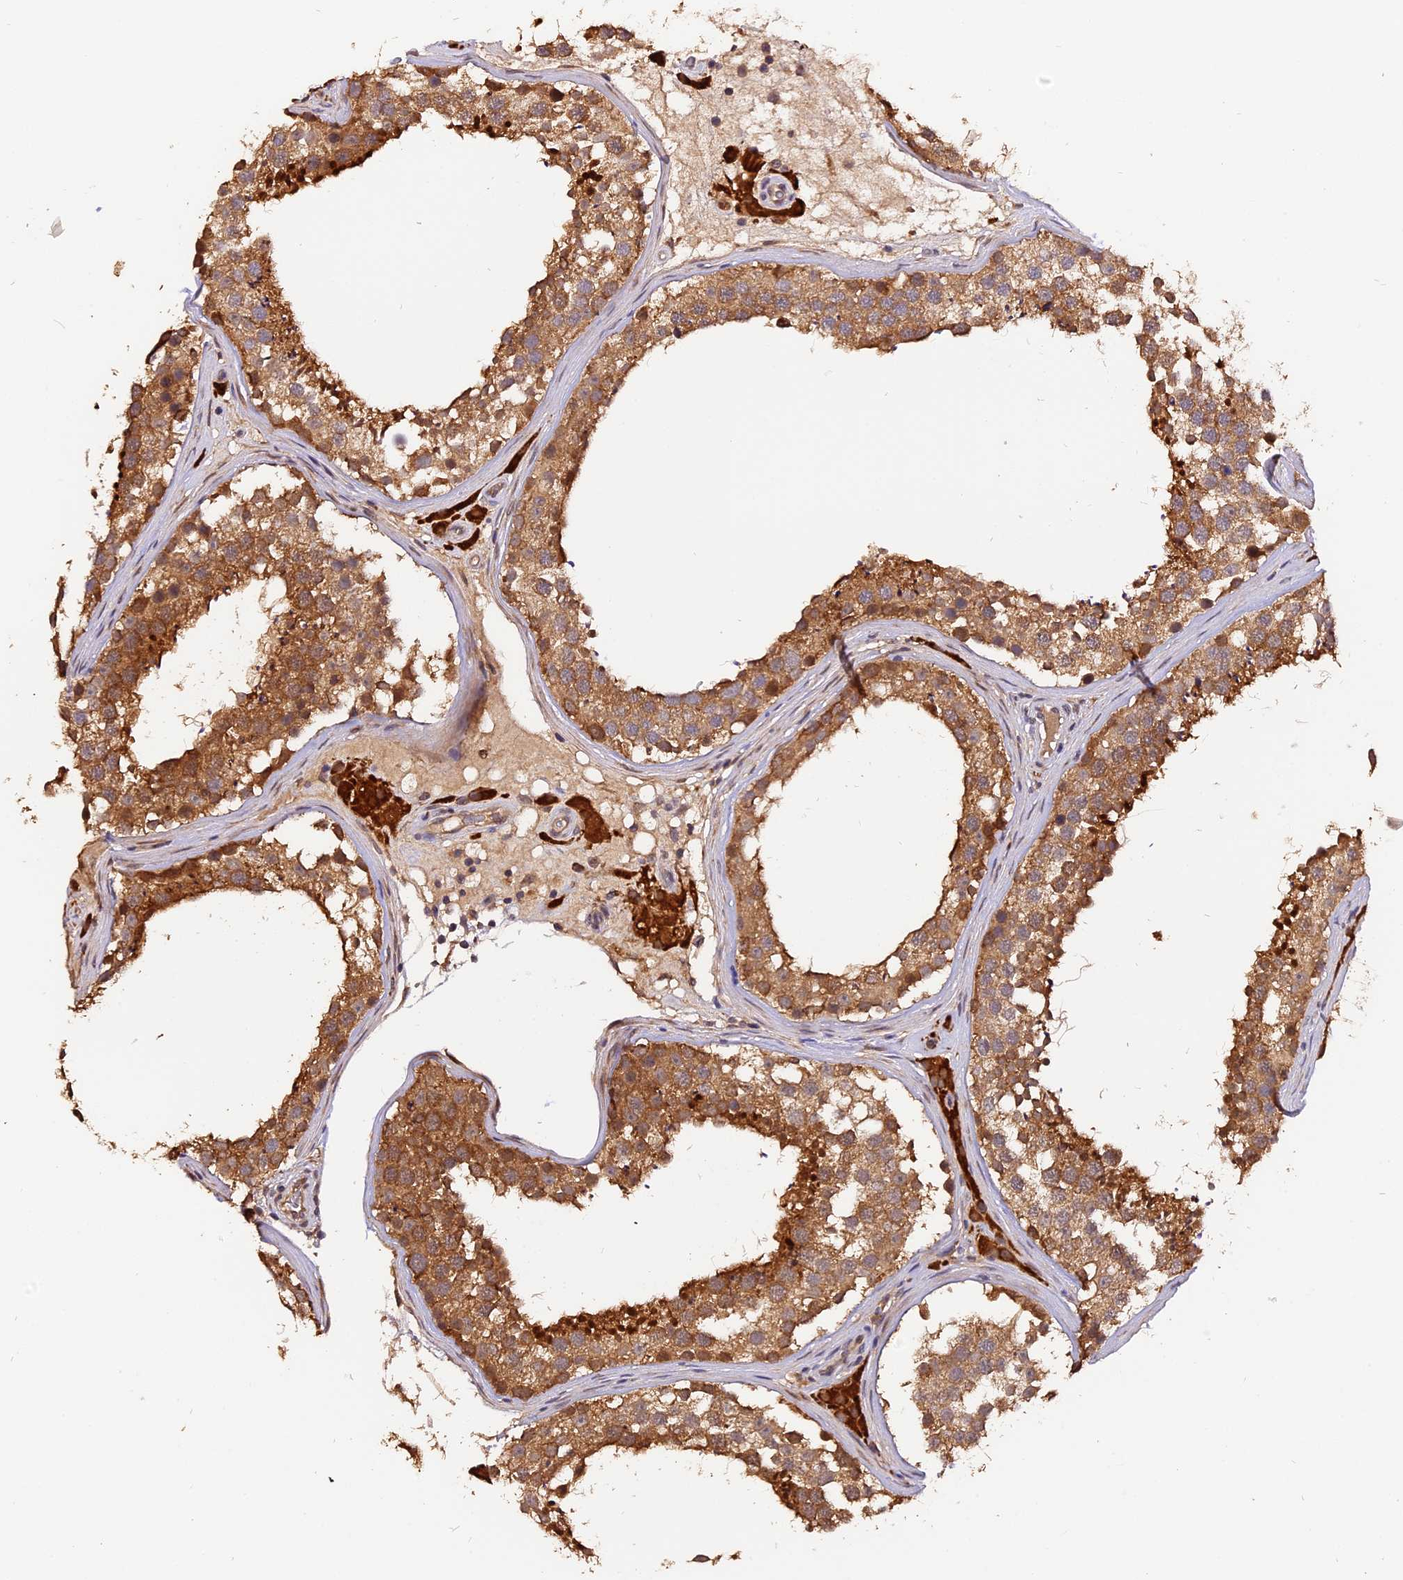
{"staining": {"intensity": "moderate", "quantity": ">75%", "location": "cytoplasmic/membranous"}, "tissue": "testis", "cell_type": "Cells in seminiferous ducts", "image_type": "normal", "snomed": [{"axis": "morphology", "description": "Normal tissue, NOS"}, {"axis": "topography", "description": "Testis"}], "caption": "Benign testis exhibits moderate cytoplasmic/membranous expression in approximately >75% of cells in seminiferous ducts, visualized by immunohistochemistry. (DAB IHC with brightfield microscopy, high magnification).", "gene": "TRMT1", "patient": {"sex": "male", "age": 46}}